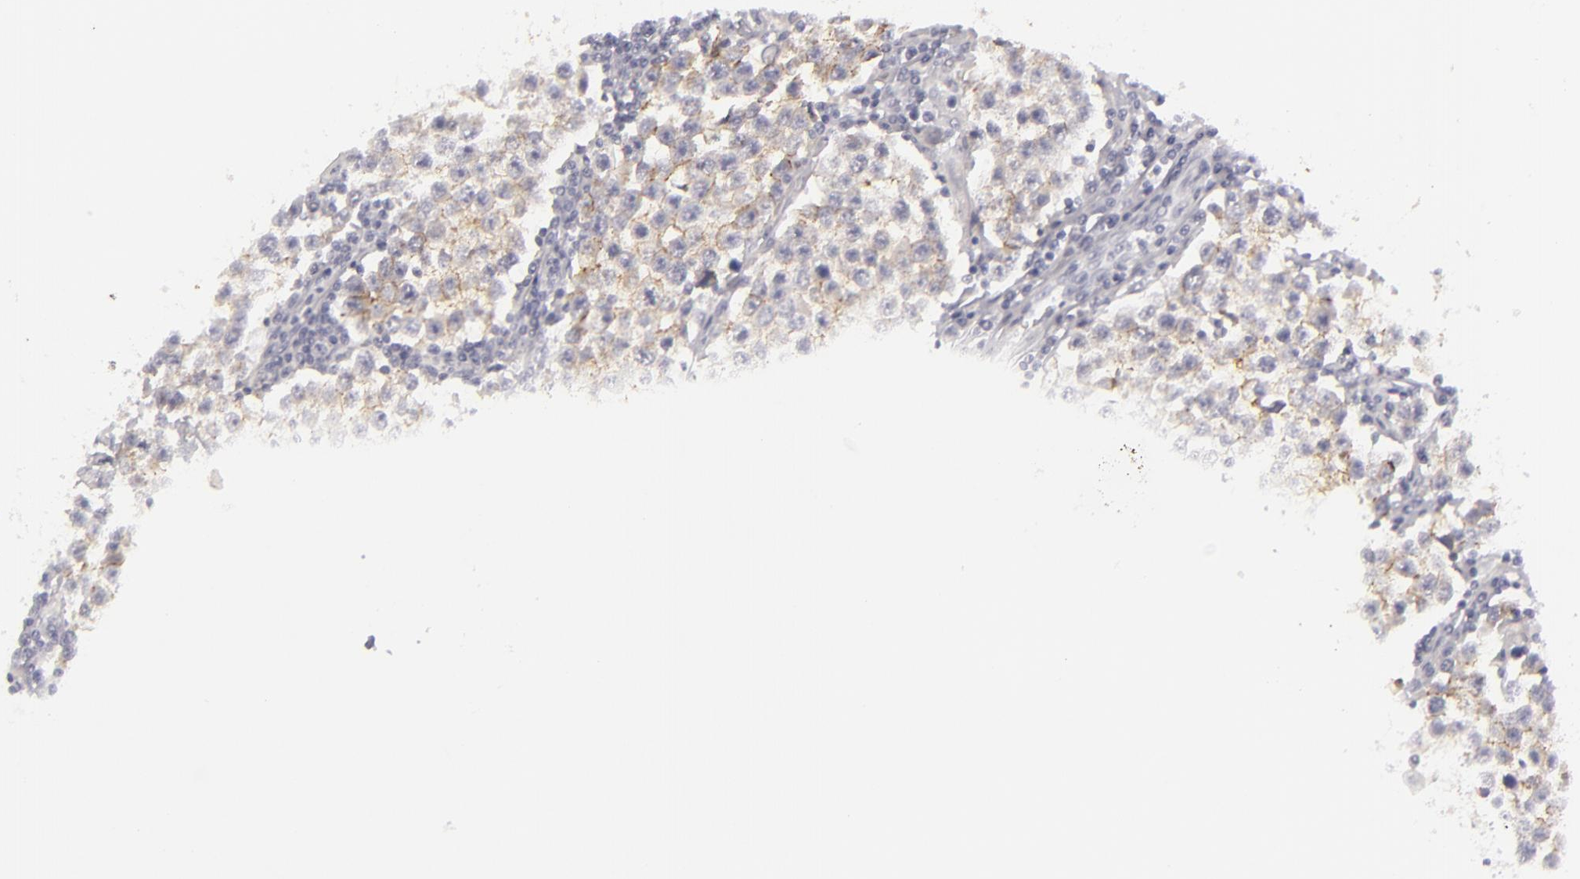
{"staining": {"intensity": "weak", "quantity": "25%-75%", "location": "cytoplasmic/membranous"}, "tissue": "testis cancer", "cell_type": "Tumor cells", "image_type": "cancer", "snomed": [{"axis": "morphology", "description": "Seminoma, NOS"}, {"axis": "topography", "description": "Testis"}], "caption": "Immunohistochemistry (IHC) staining of testis cancer, which exhibits low levels of weak cytoplasmic/membranous expression in approximately 25%-75% of tumor cells indicating weak cytoplasmic/membranous protein positivity. The staining was performed using DAB (3,3'-diaminobenzidine) (brown) for protein detection and nuclei were counterstained in hematoxylin (blue).", "gene": "JUP", "patient": {"sex": "male", "age": 36}}